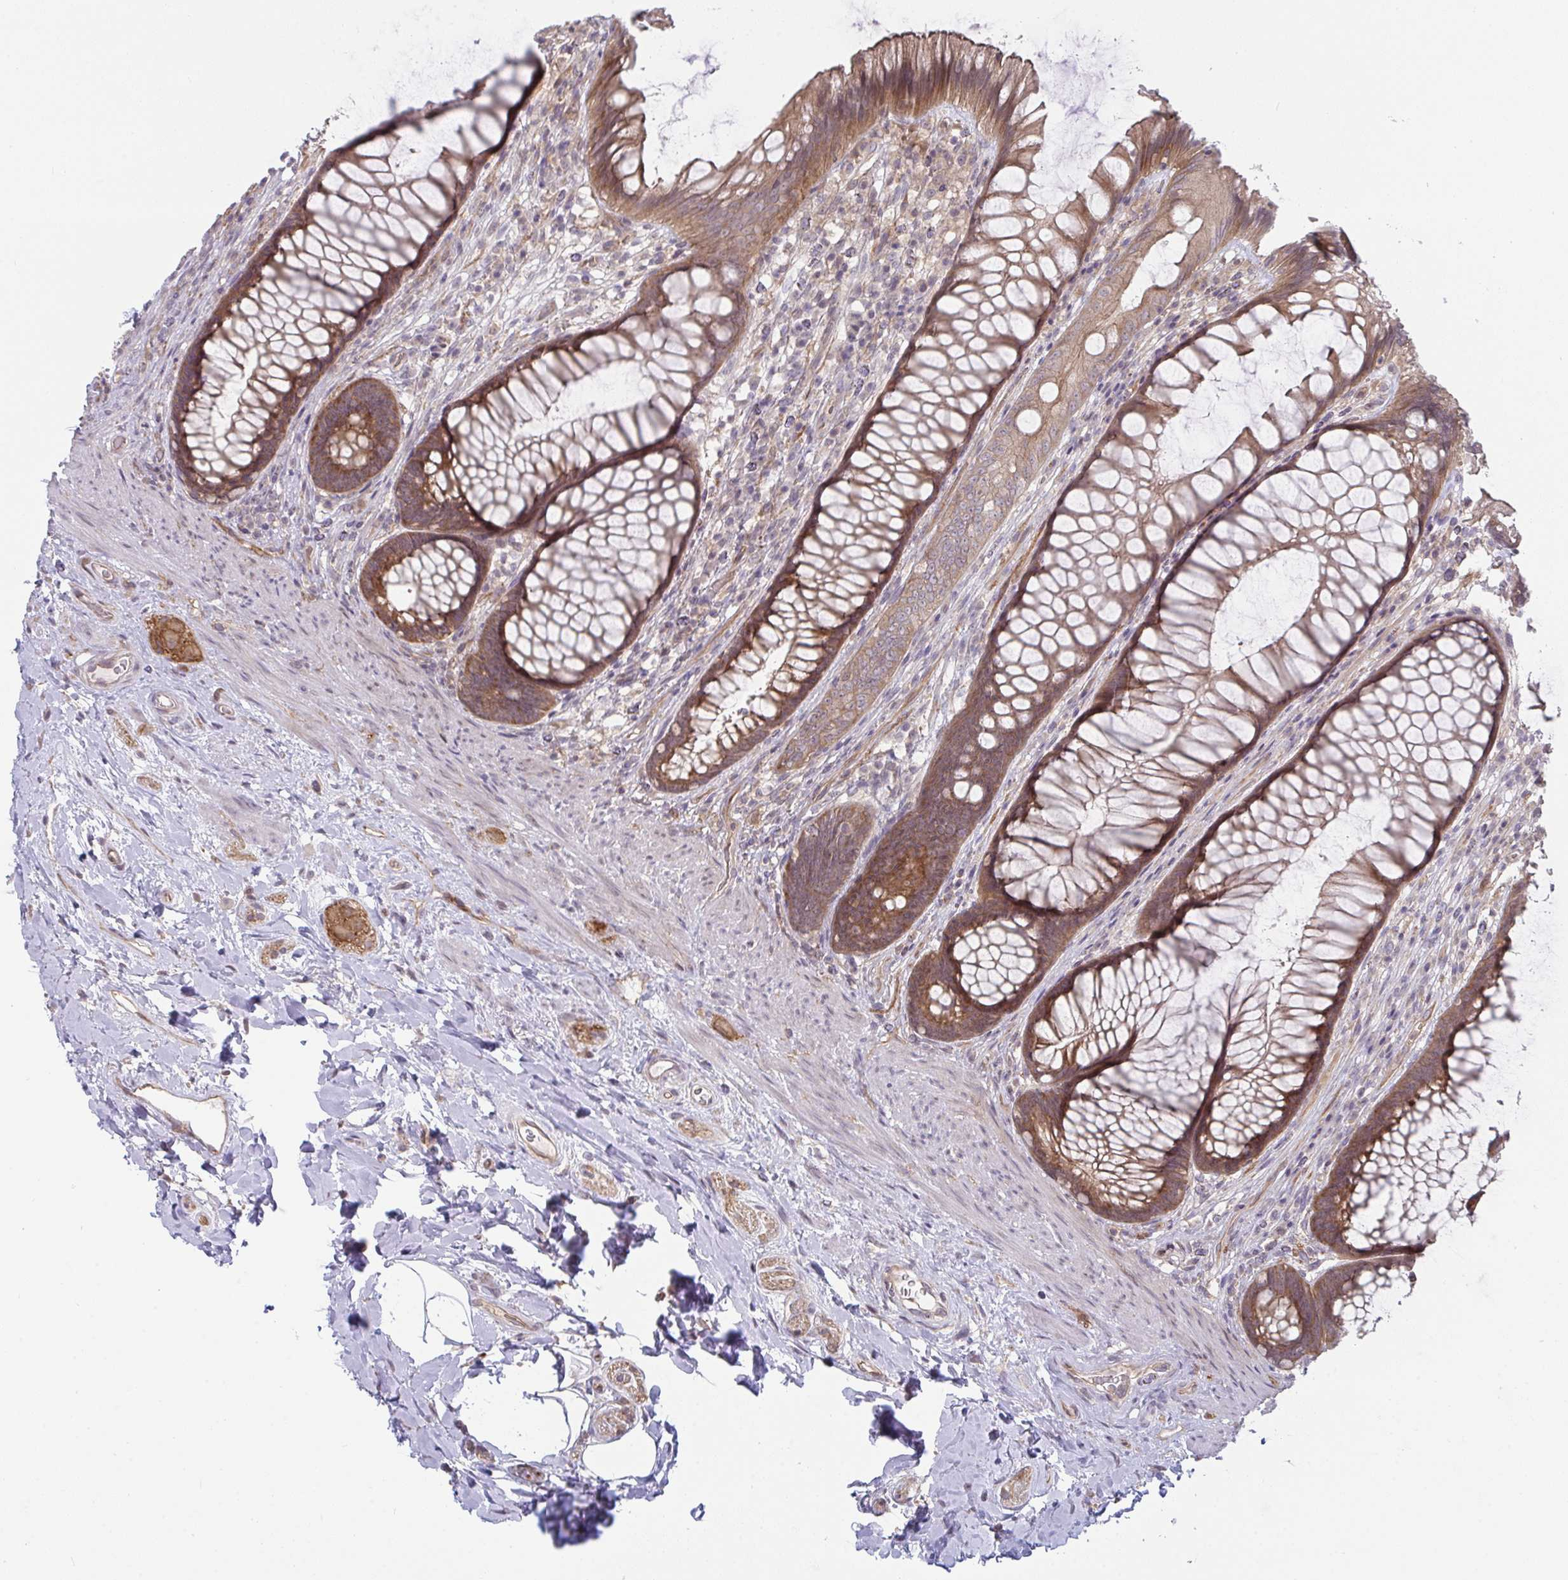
{"staining": {"intensity": "moderate", "quantity": ">75%", "location": "cytoplasmic/membranous"}, "tissue": "rectum", "cell_type": "Glandular cells", "image_type": "normal", "snomed": [{"axis": "morphology", "description": "Normal tissue, NOS"}, {"axis": "topography", "description": "Rectum"}], "caption": "Immunohistochemistry photomicrograph of normal rectum: rectum stained using immunohistochemistry (IHC) demonstrates medium levels of moderate protein expression localized specifically in the cytoplasmic/membranous of glandular cells, appearing as a cytoplasmic/membranous brown color.", "gene": "CASP9", "patient": {"sex": "male", "age": 53}}